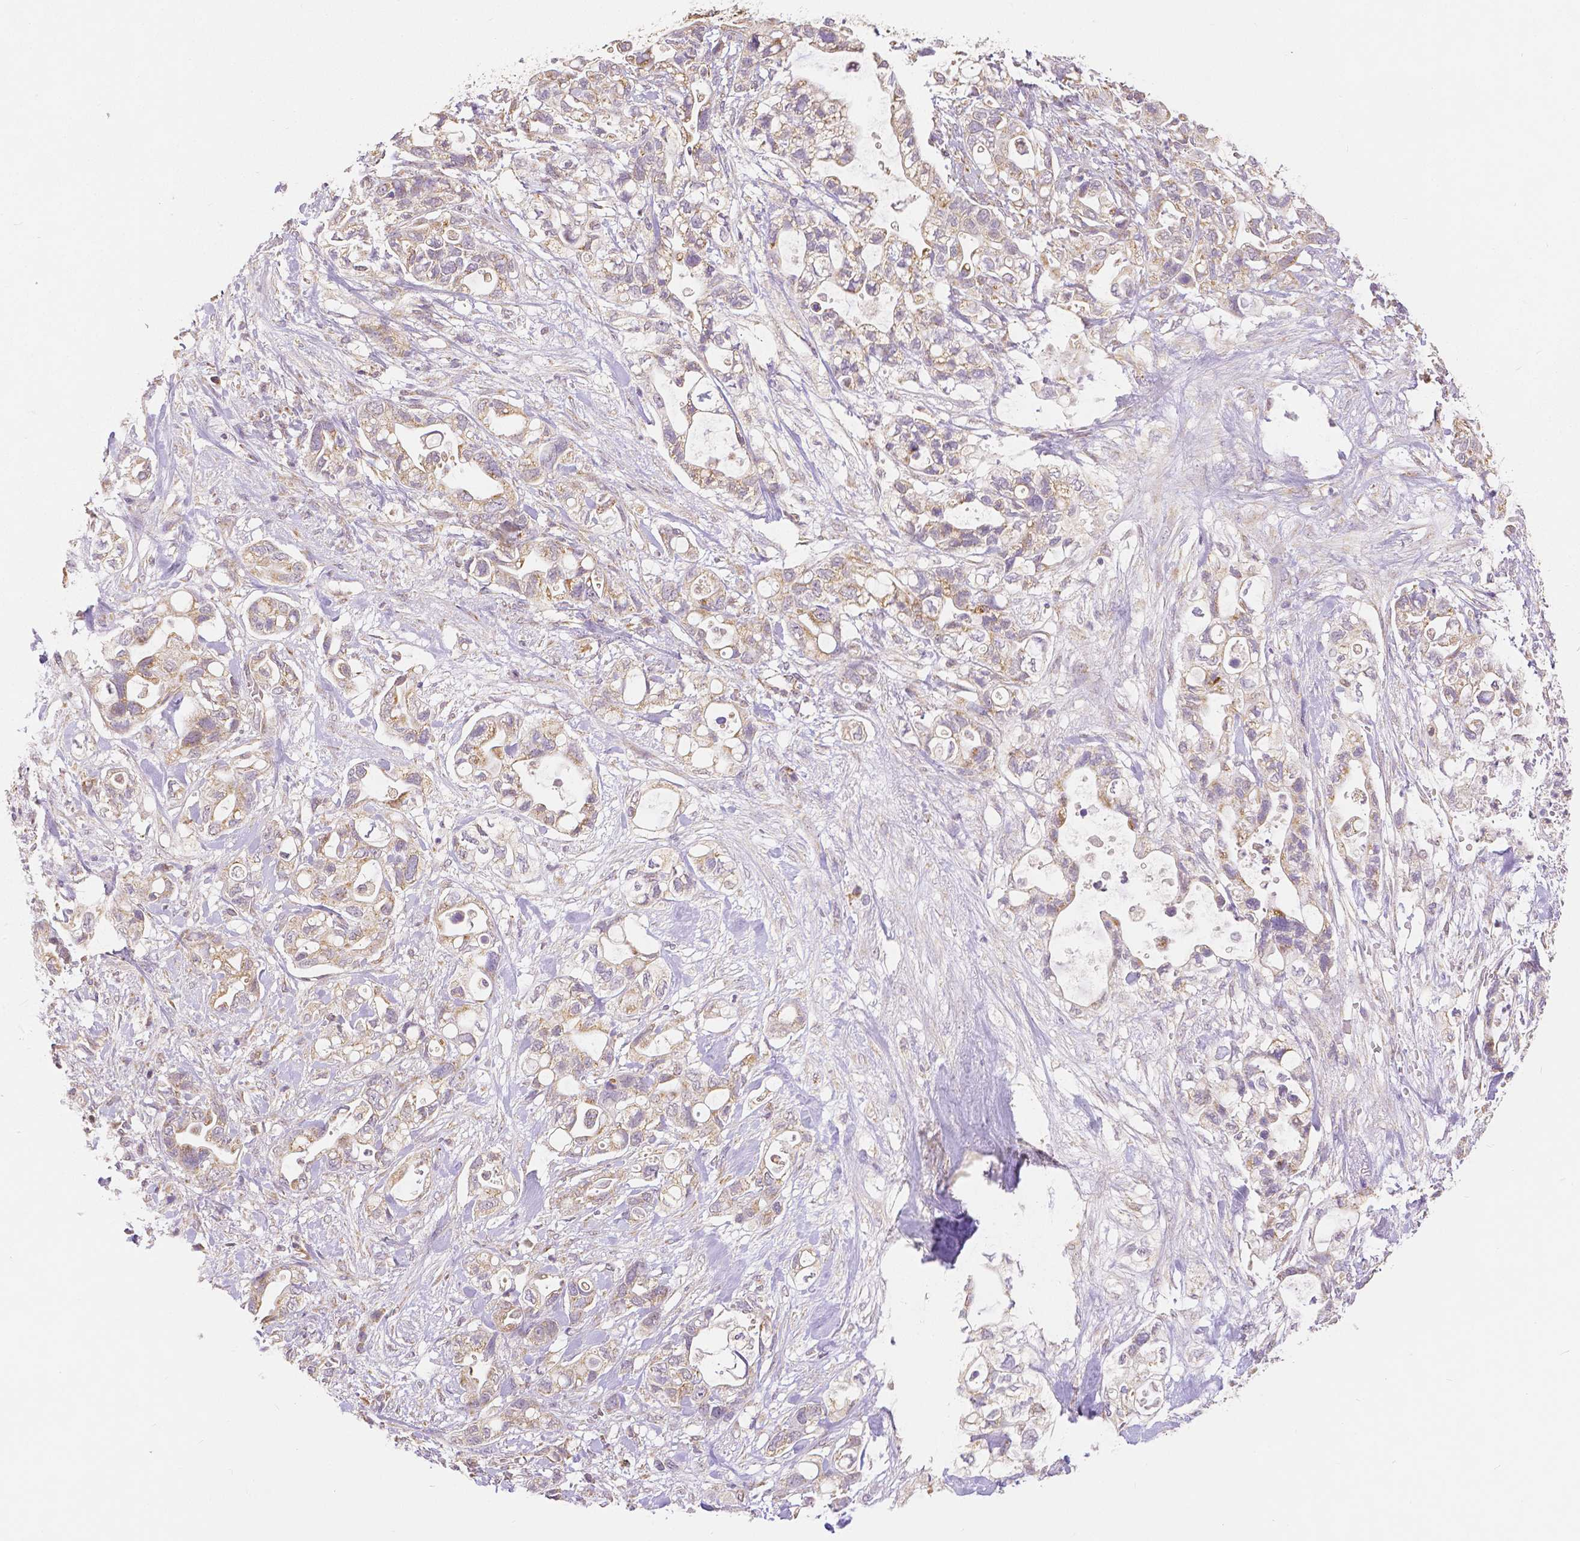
{"staining": {"intensity": "moderate", "quantity": "<25%", "location": "cytoplasmic/membranous"}, "tissue": "pancreatic cancer", "cell_type": "Tumor cells", "image_type": "cancer", "snomed": [{"axis": "morphology", "description": "Adenocarcinoma, NOS"}, {"axis": "topography", "description": "Pancreas"}], "caption": "Moderate cytoplasmic/membranous expression is appreciated in about <25% of tumor cells in pancreatic adenocarcinoma.", "gene": "RHOT1", "patient": {"sex": "female", "age": 72}}